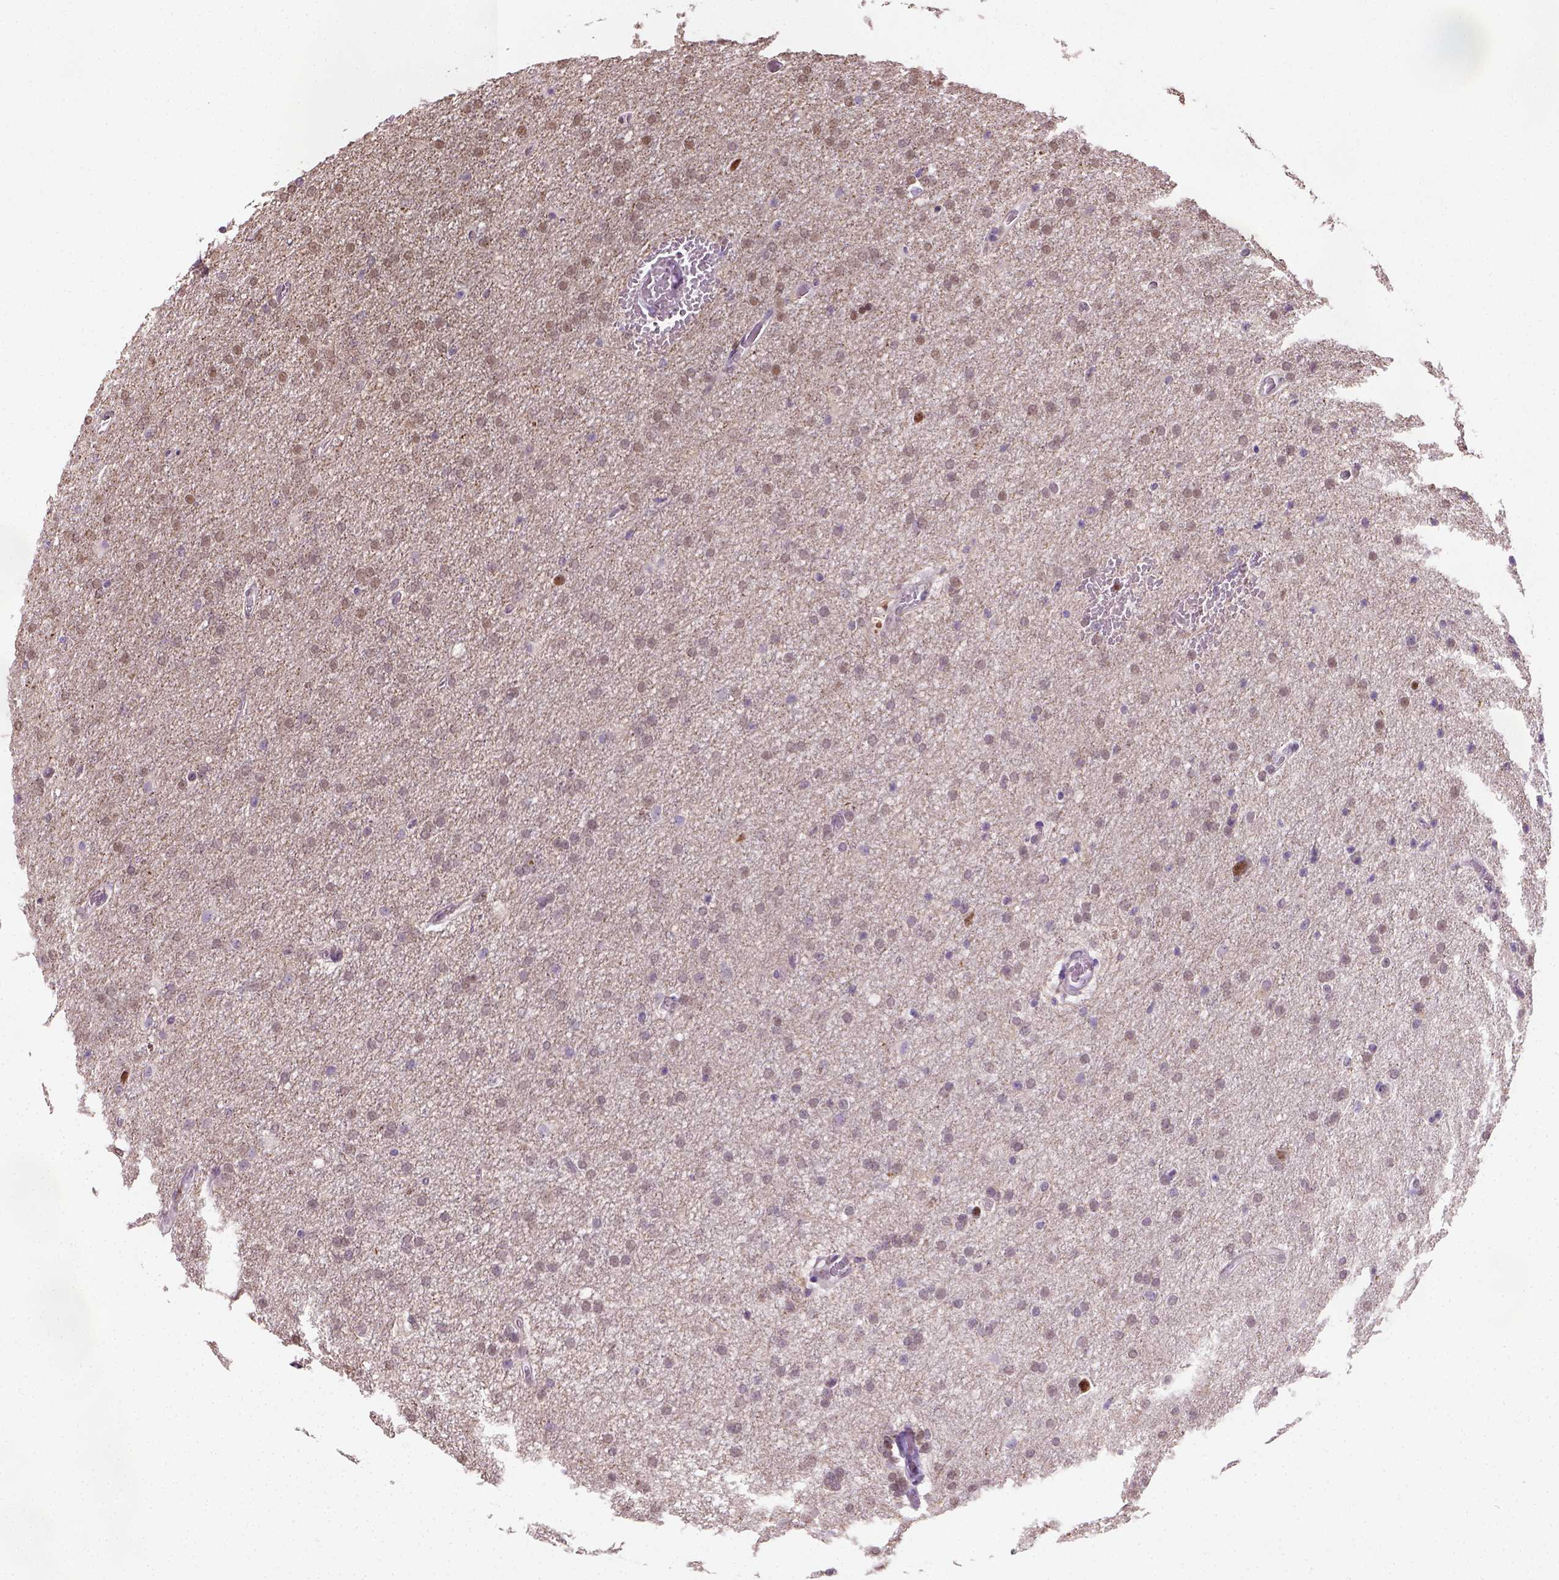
{"staining": {"intensity": "weak", "quantity": ">75%", "location": "nuclear"}, "tissue": "glioma", "cell_type": "Tumor cells", "image_type": "cancer", "snomed": [{"axis": "morphology", "description": "Glioma, malignant, High grade"}, {"axis": "topography", "description": "Cerebral cortex"}], "caption": "Human malignant glioma (high-grade) stained with a brown dye displays weak nuclear positive expression in approximately >75% of tumor cells.", "gene": "C1orf112", "patient": {"sex": "male", "age": 70}}